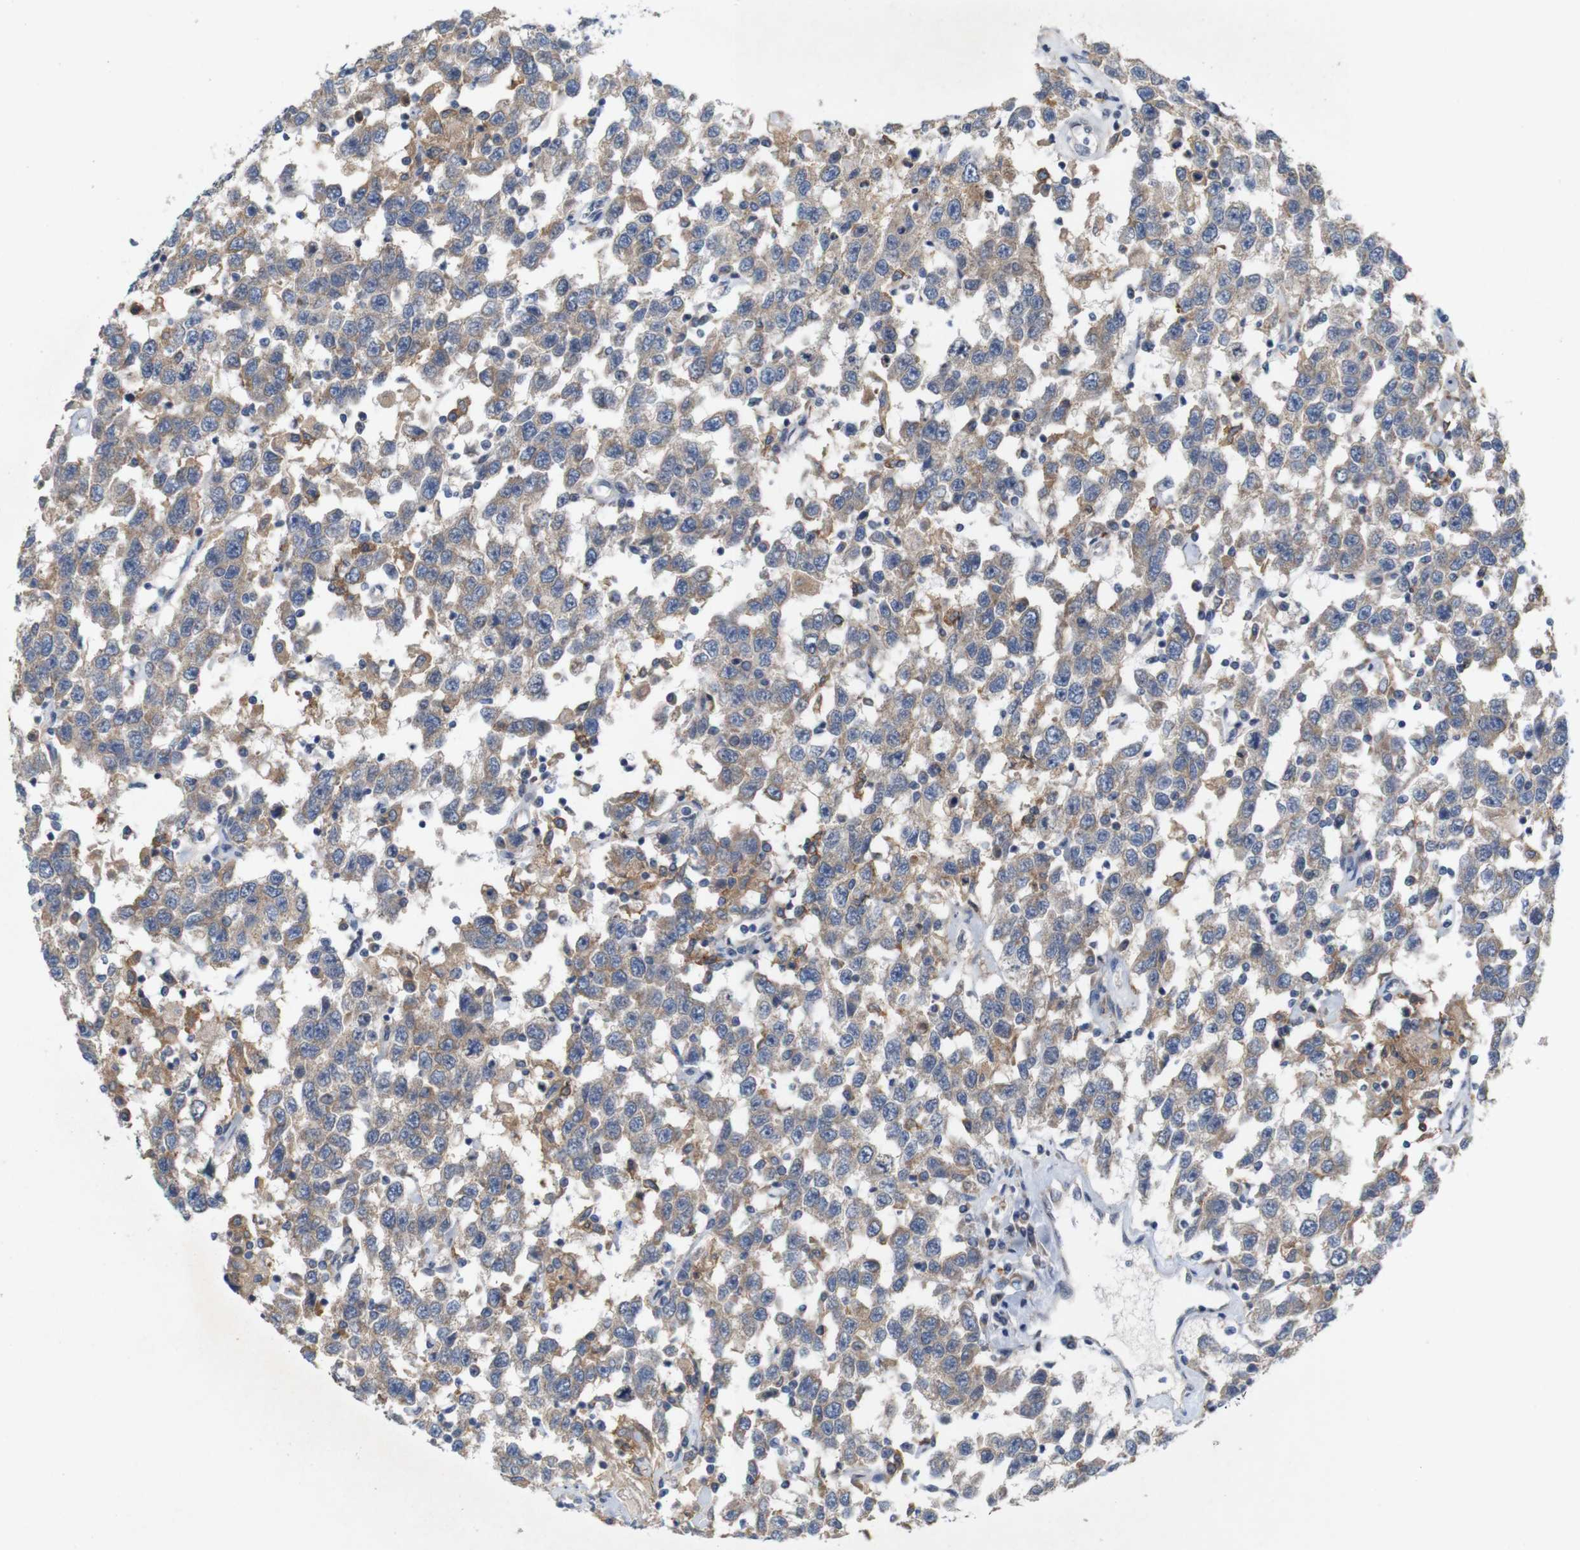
{"staining": {"intensity": "weak", "quantity": ">75%", "location": "cytoplasmic/membranous"}, "tissue": "testis cancer", "cell_type": "Tumor cells", "image_type": "cancer", "snomed": [{"axis": "morphology", "description": "Seminoma, NOS"}, {"axis": "topography", "description": "Testis"}], "caption": "Immunohistochemical staining of testis seminoma shows low levels of weak cytoplasmic/membranous staining in about >75% of tumor cells.", "gene": "SIGLEC8", "patient": {"sex": "male", "age": 41}}